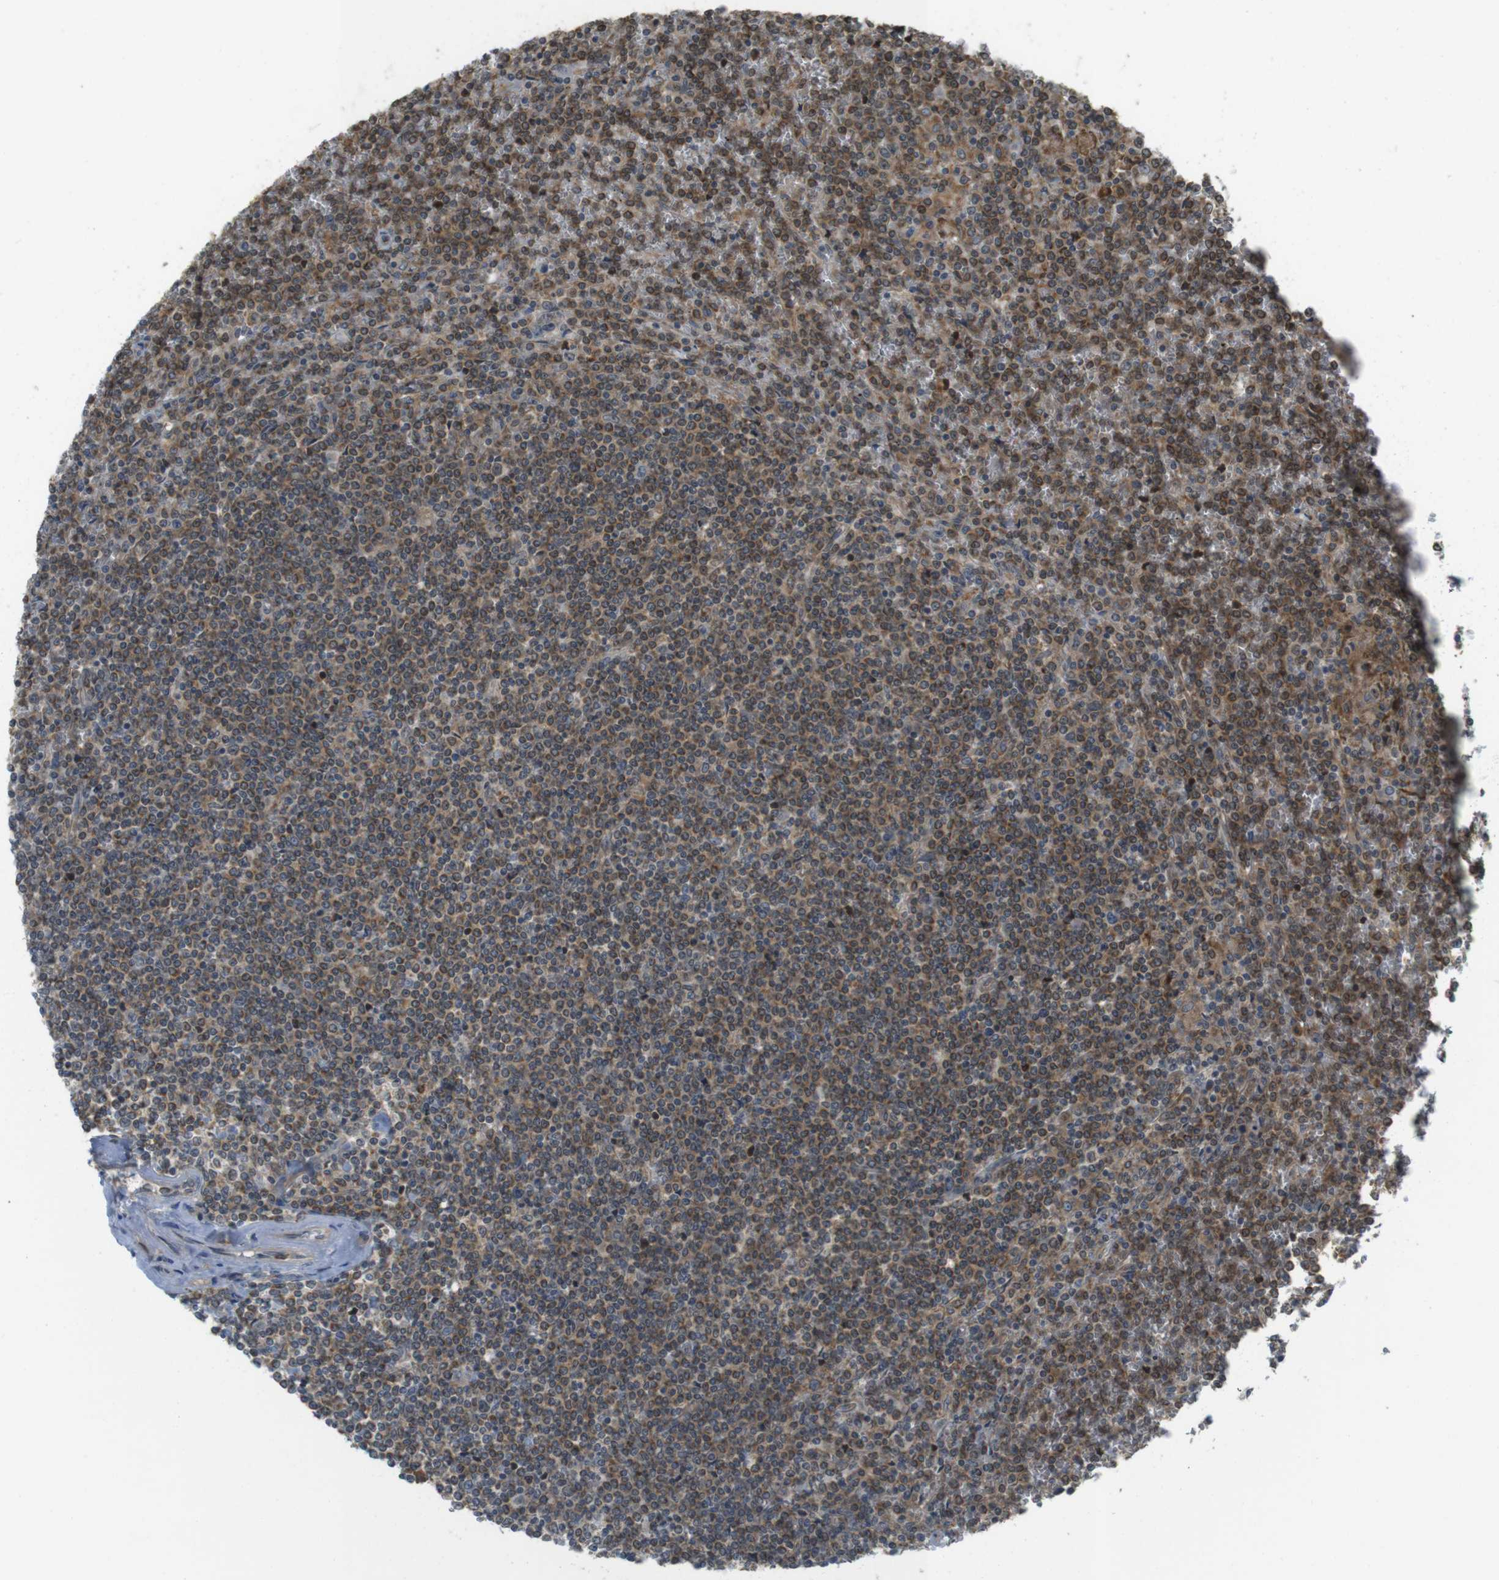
{"staining": {"intensity": "moderate", "quantity": ">75%", "location": "cytoplasmic/membranous"}, "tissue": "lymphoma", "cell_type": "Tumor cells", "image_type": "cancer", "snomed": [{"axis": "morphology", "description": "Malignant lymphoma, non-Hodgkin's type, Low grade"}, {"axis": "topography", "description": "Spleen"}], "caption": "Human malignant lymphoma, non-Hodgkin's type (low-grade) stained with a protein marker displays moderate staining in tumor cells.", "gene": "RNF130", "patient": {"sex": "female", "age": 19}}